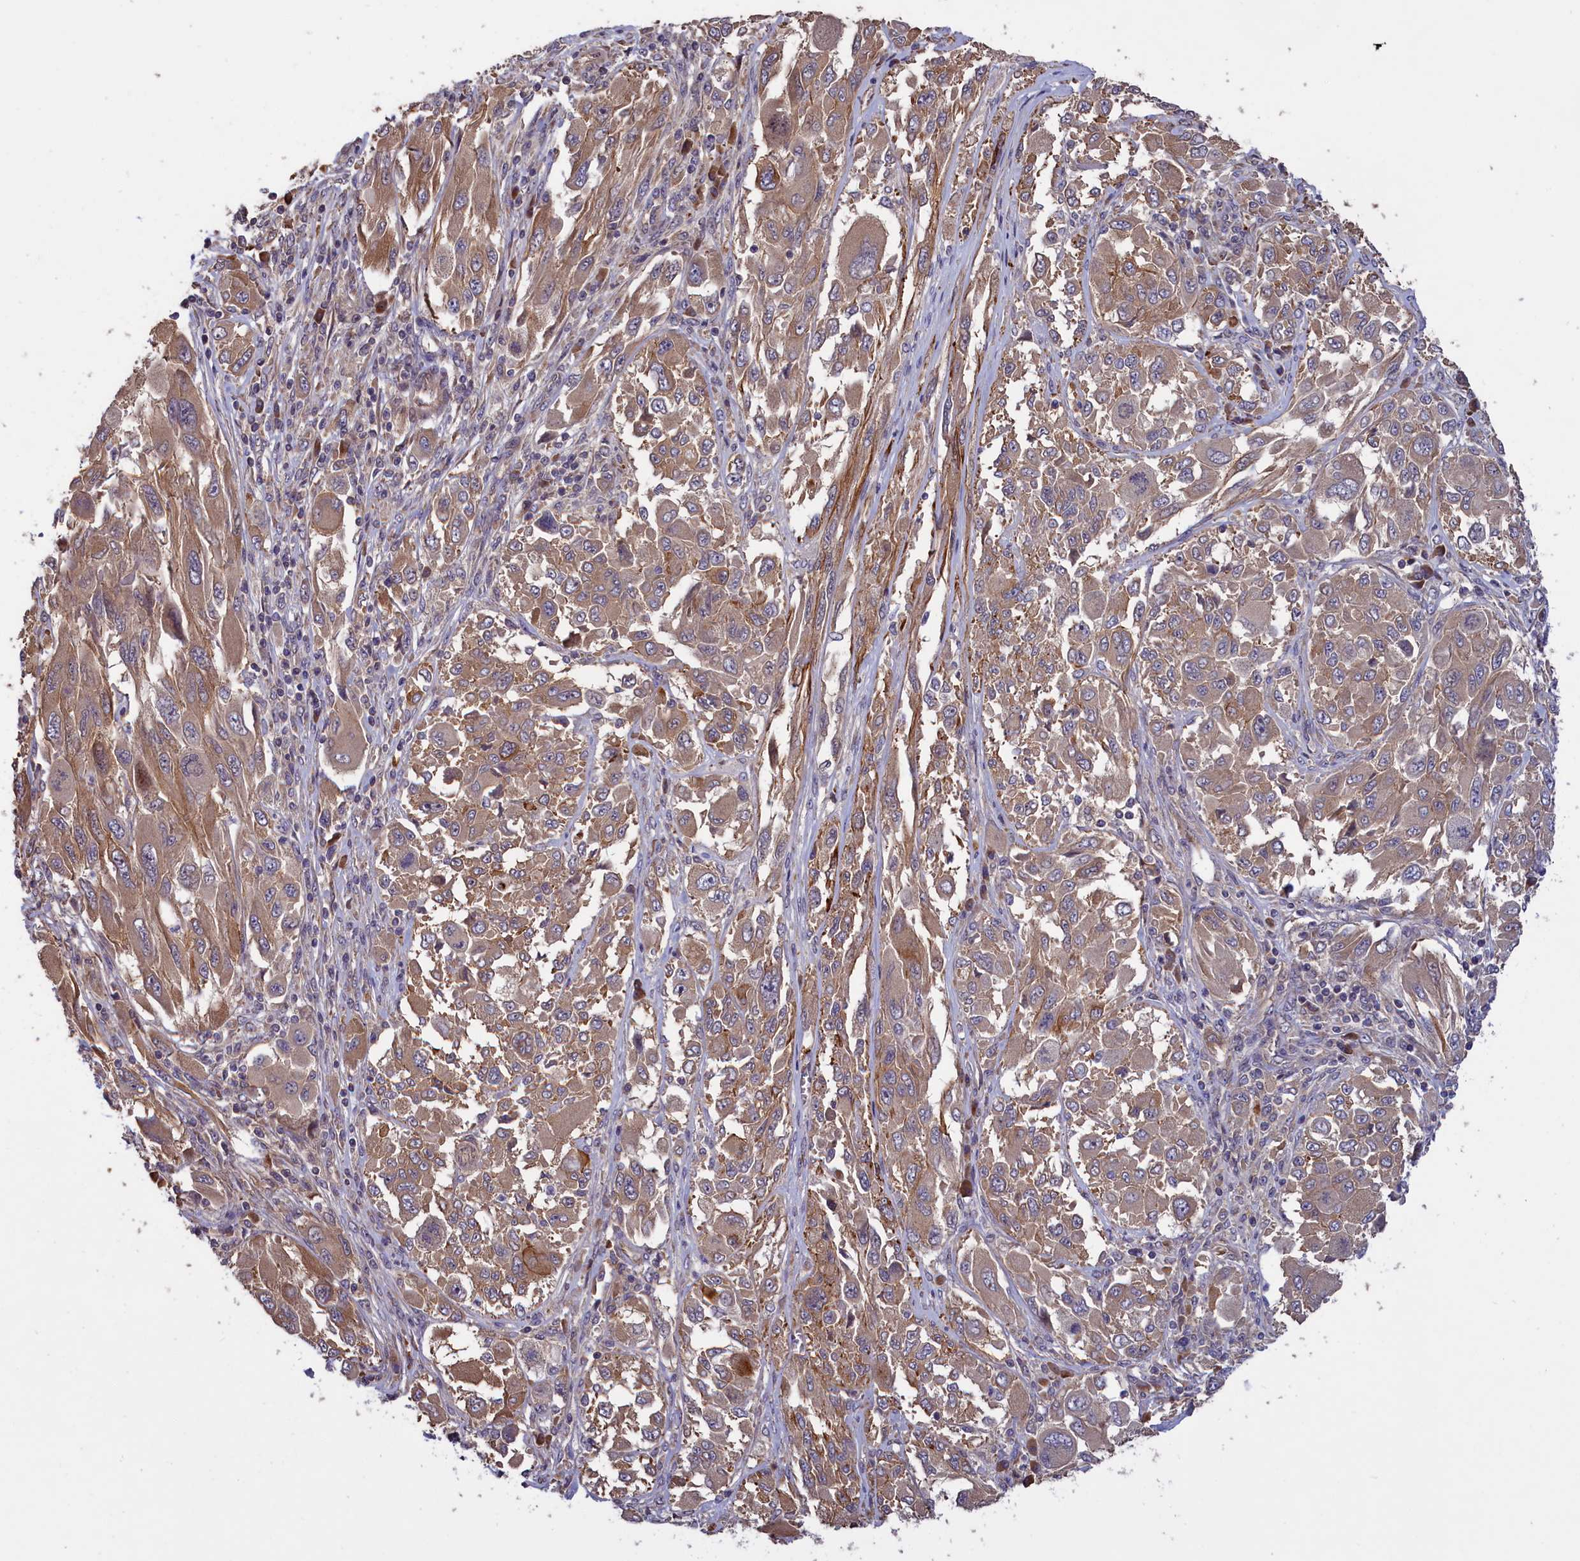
{"staining": {"intensity": "moderate", "quantity": ">75%", "location": "cytoplasmic/membranous"}, "tissue": "melanoma", "cell_type": "Tumor cells", "image_type": "cancer", "snomed": [{"axis": "morphology", "description": "Malignant melanoma, NOS"}, {"axis": "topography", "description": "Skin"}], "caption": "Human malignant melanoma stained with a protein marker demonstrates moderate staining in tumor cells.", "gene": "DENND1B", "patient": {"sex": "female", "age": 91}}